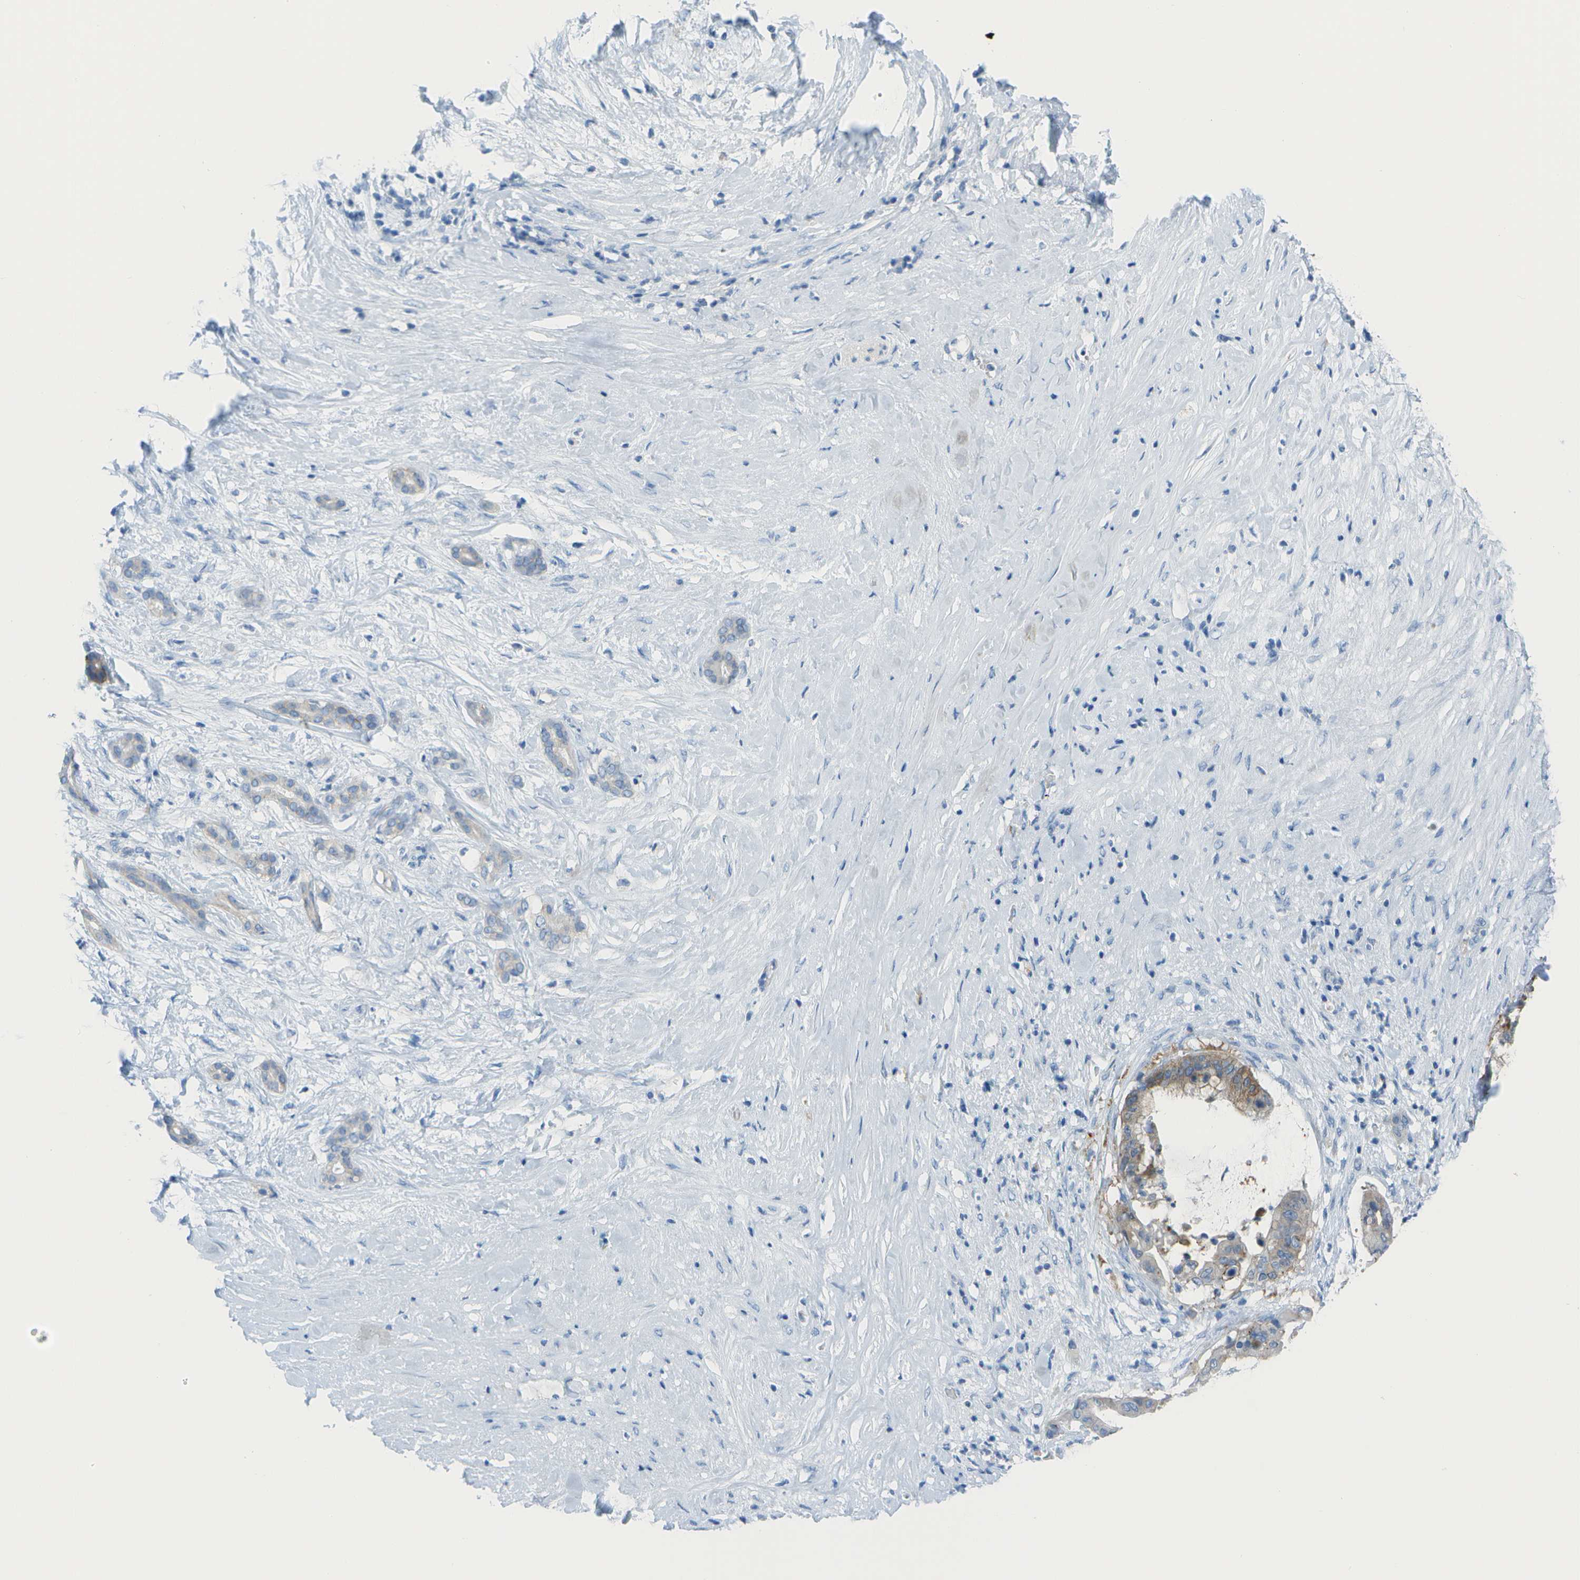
{"staining": {"intensity": "weak", "quantity": "<25%", "location": "cytoplasmic/membranous"}, "tissue": "pancreatic cancer", "cell_type": "Tumor cells", "image_type": "cancer", "snomed": [{"axis": "morphology", "description": "Adenocarcinoma, NOS"}, {"axis": "topography", "description": "Pancreas"}], "caption": "DAB (3,3'-diaminobenzidine) immunohistochemical staining of pancreatic adenocarcinoma shows no significant staining in tumor cells.", "gene": "CD46", "patient": {"sex": "male", "age": 41}}